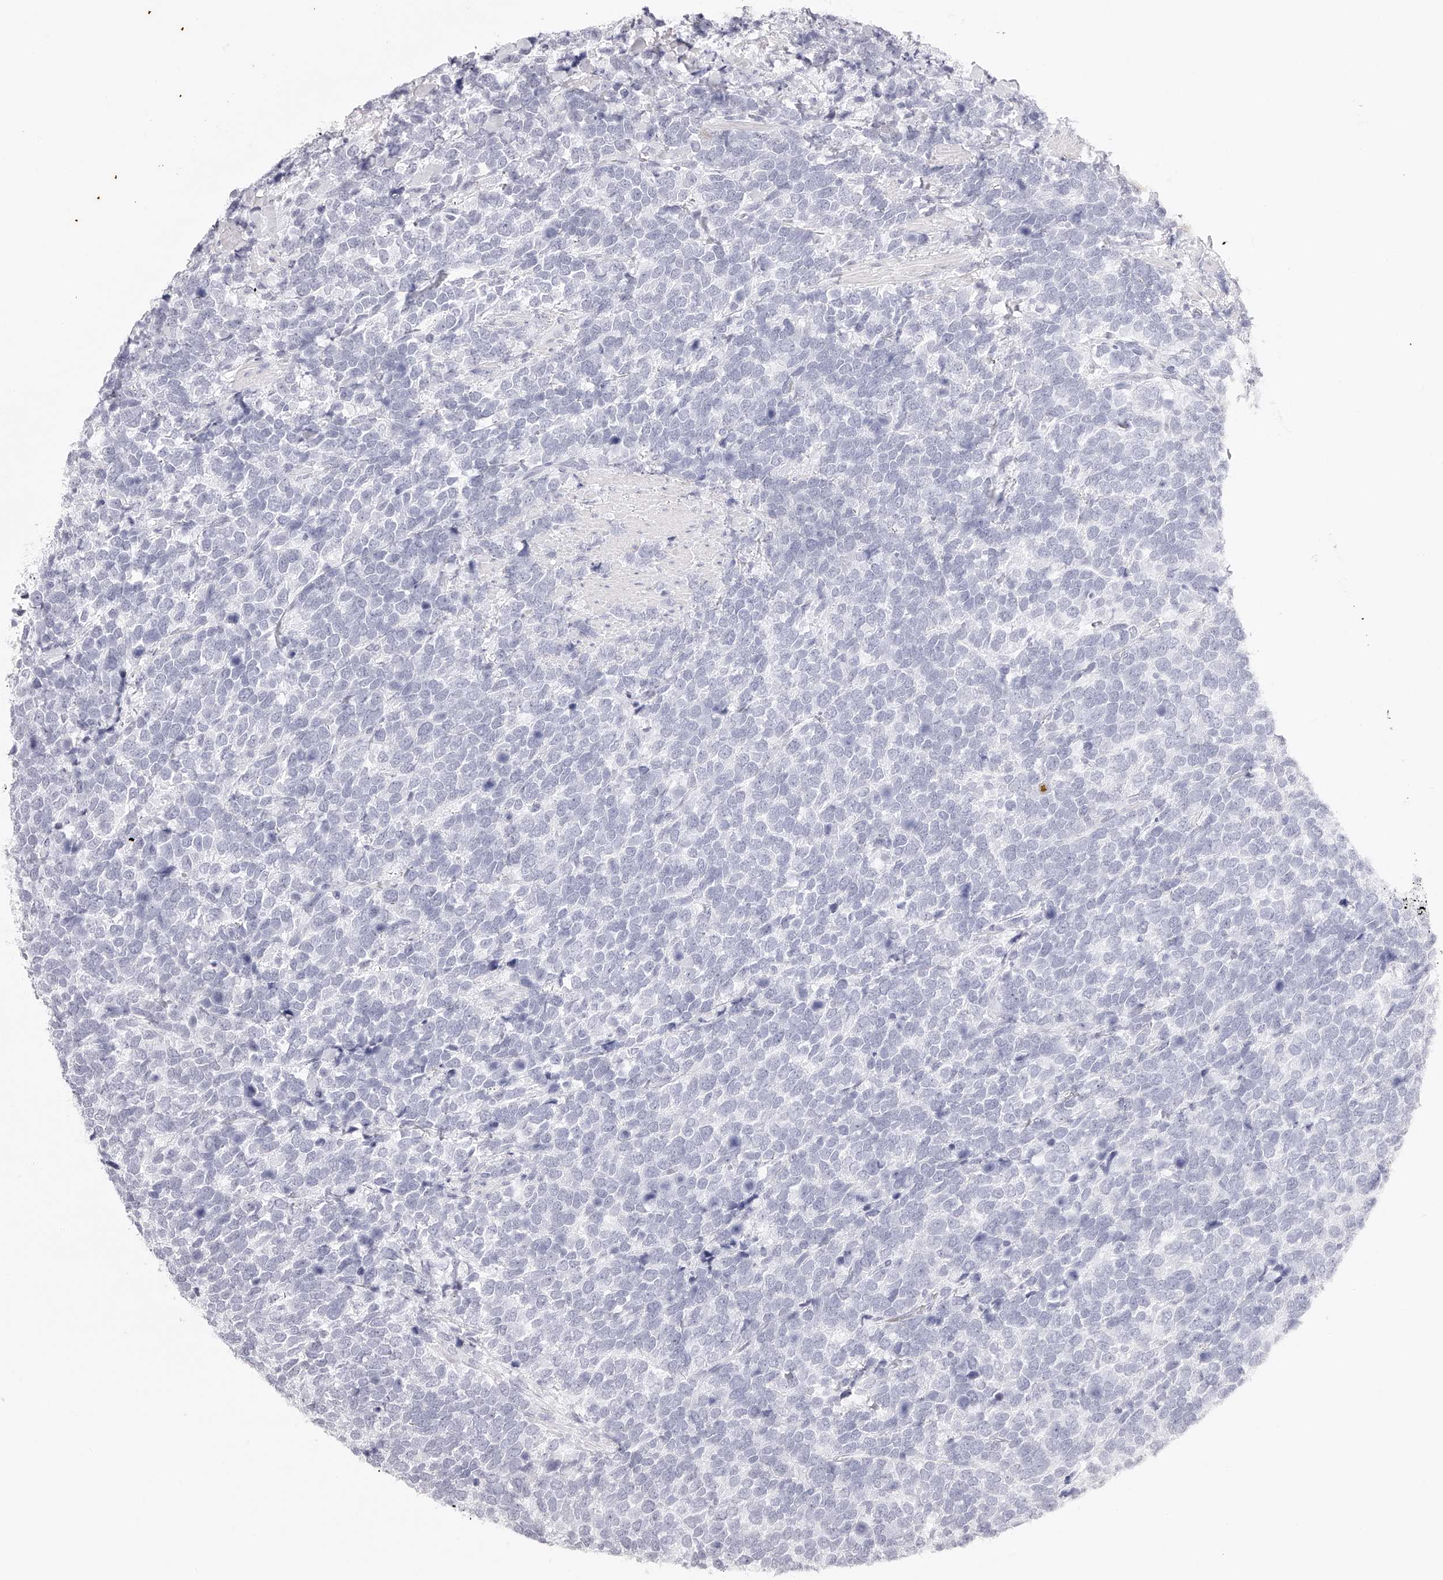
{"staining": {"intensity": "negative", "quantity": "none", "location": "none"}, "tissue": "urothelial cancer", "cell_type": "Tumor cells", "image_type": "cancer", "snomed": [{"axis": "morphology", "description": "Urothelial carcinoma, High grade"}, {"axis": "topography", "description": "Urinary bladder"}], "caption": "High power microscopy micrograph of an immunohistochemistry (IHC) histopathology image of urothelial carcinoma (high-grade), revealing no significant staining in tumor cells.", "gene": "PLEKHG1", "patient": {"sex": "female", "age": 82}}